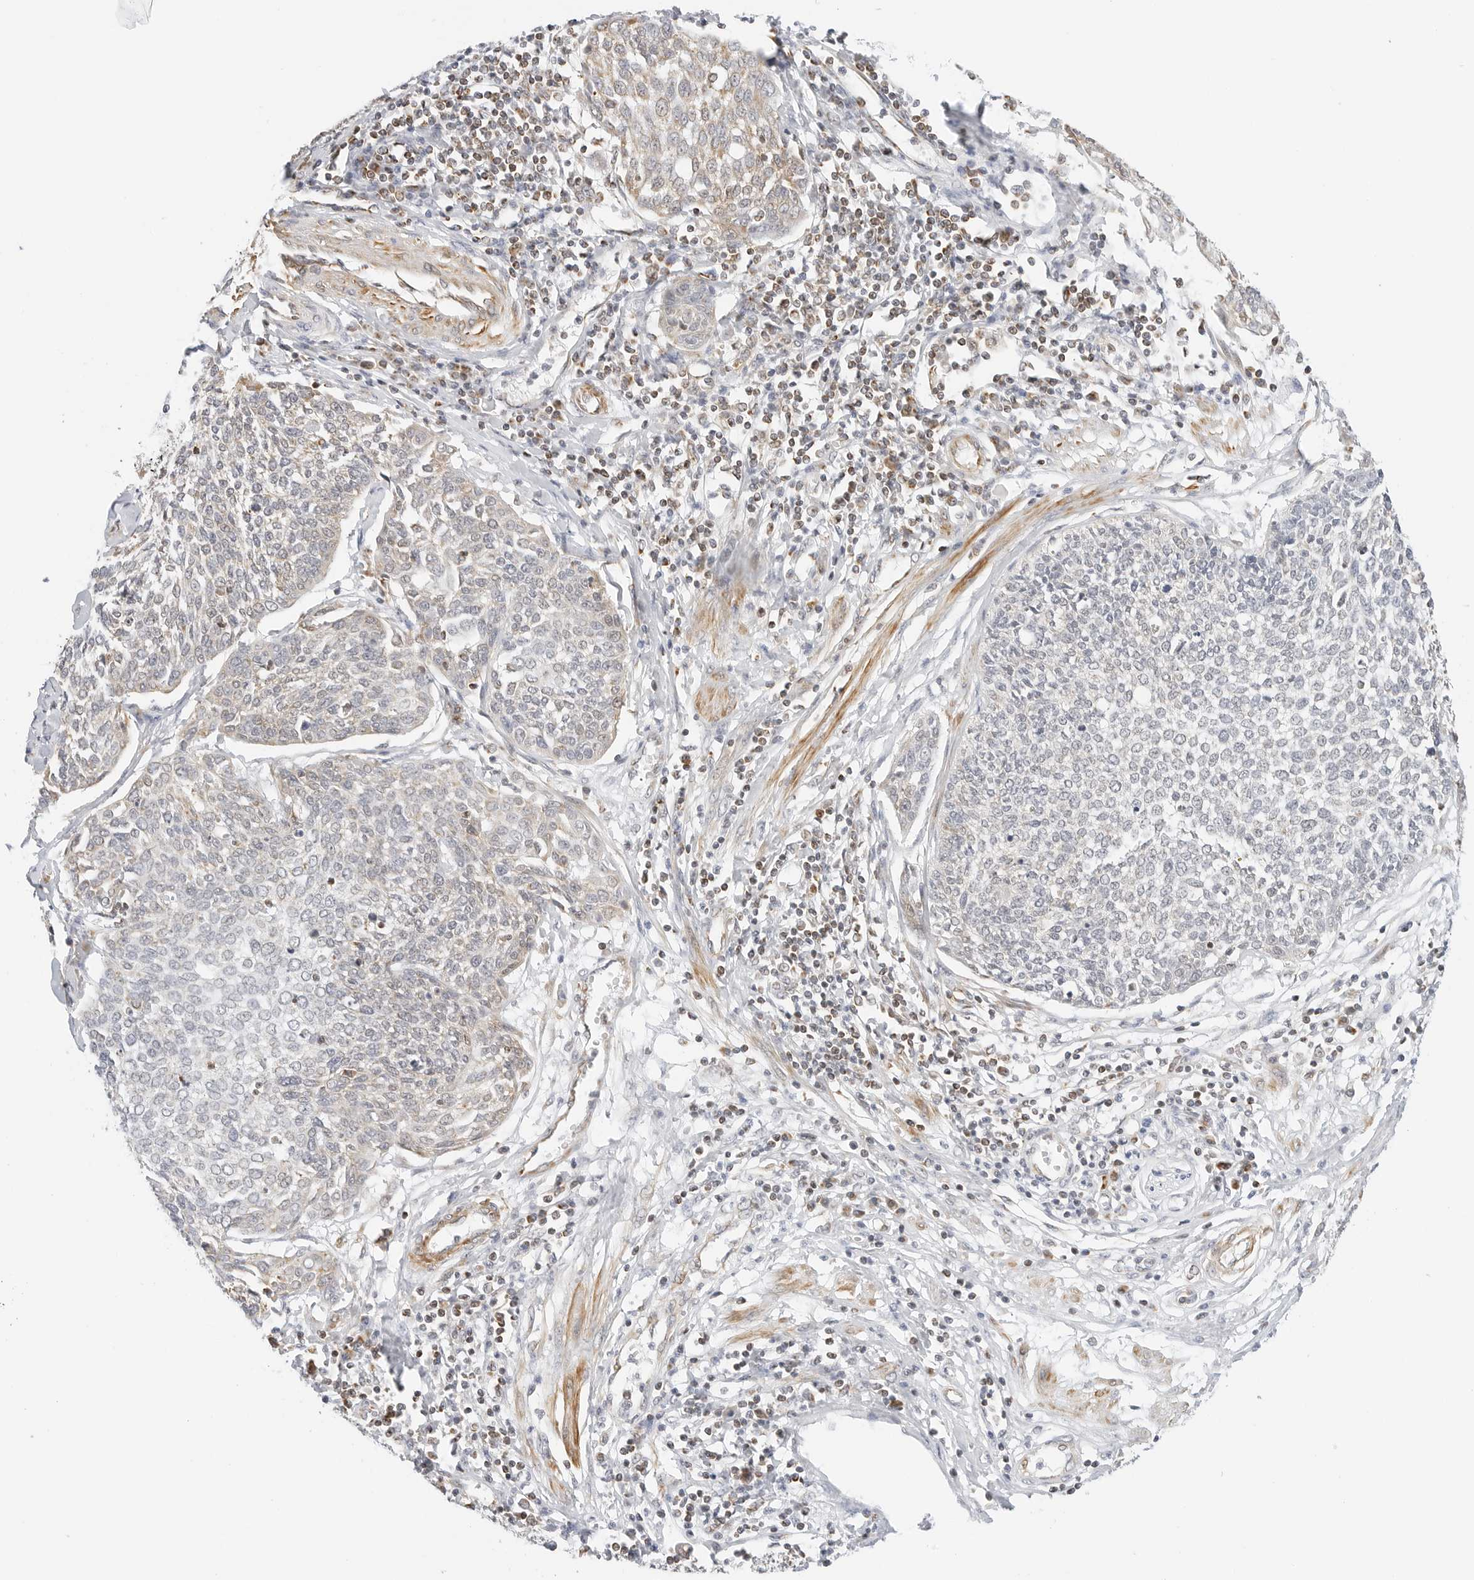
{"staining": {"intensity": "weak", "quantity": "<25%", "location": "cytoplasmic/membranous"}, "tissue": "cervical cancer", "cell_type": "Tumor cells", "image_type": "cancer", "snomed": [{"axis": "morphology", "description": "Squamous cell carcinoma, NOS"}, {"axis": "topography", "description": "Cervix"}], "caption": "Tumor cells are negative for protein expression in human cervical cancer (squamous cell carcinoma).", "gene": "GORAB", "patient": {"sex": "female", "age": 34}}